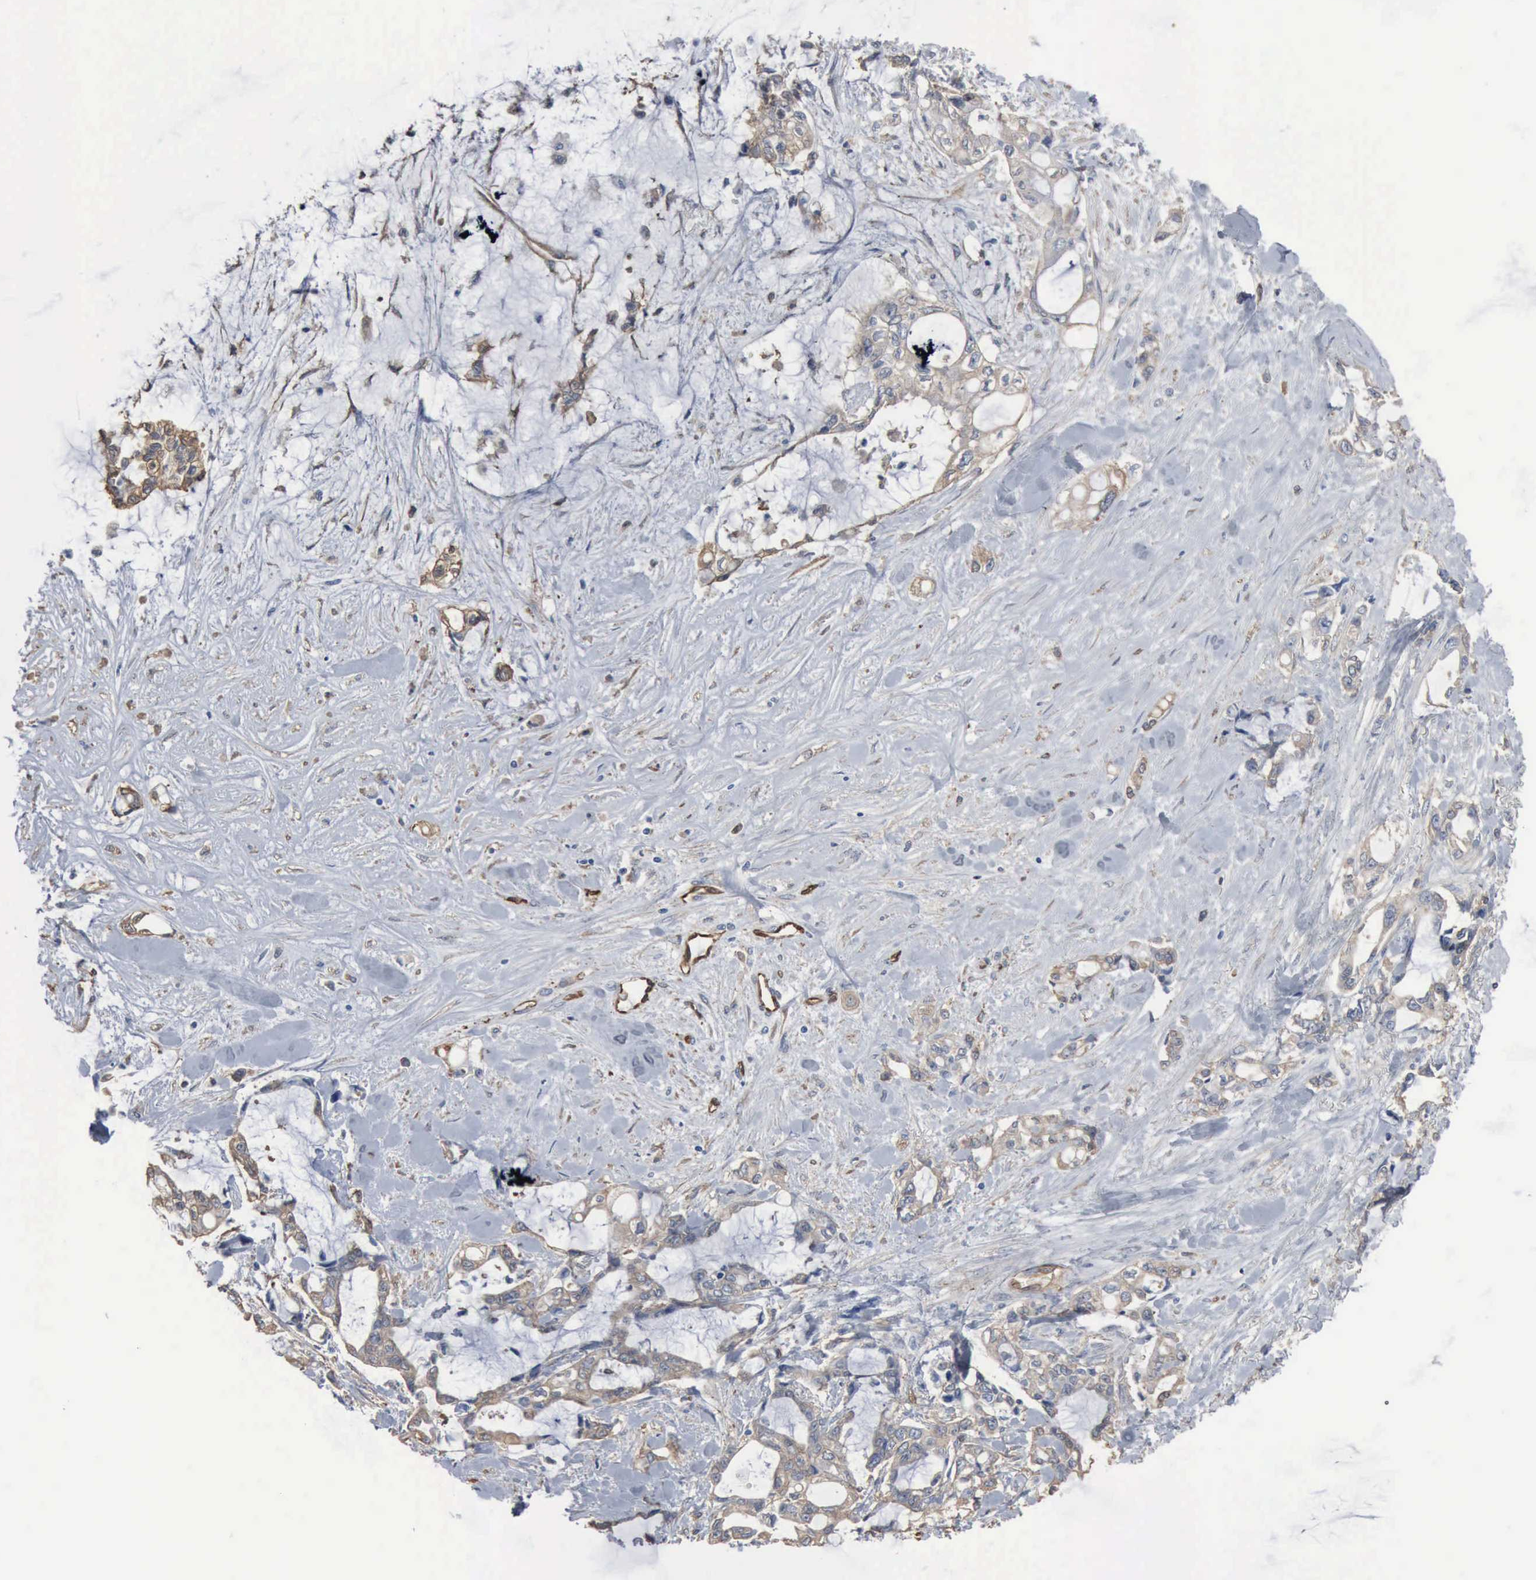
{"staining": {"intensity": "weak", "quantity": ">75%", "location": "cytoplasmic/membranous"}, "tissue": "pancreatic cancer", "cell_type": "Tumor cells", "image_type": "cancer", "snomed": [{"axis": "morphology", "description": "Adenocarcinoma, NOS"}, {"axis": "topography", "description": "Pancreas"}], "caption": "This image displays adenocarcinoma (pancreatic) stained with immunohistochemistry to label a protein in brown. The cytoplasmic/membranous of tumor cells show weak positivity for the protein. Nuclei are counter-stained blue.", "gene": "FSCN1", "patient": {"sex": "female", "age": 70}}